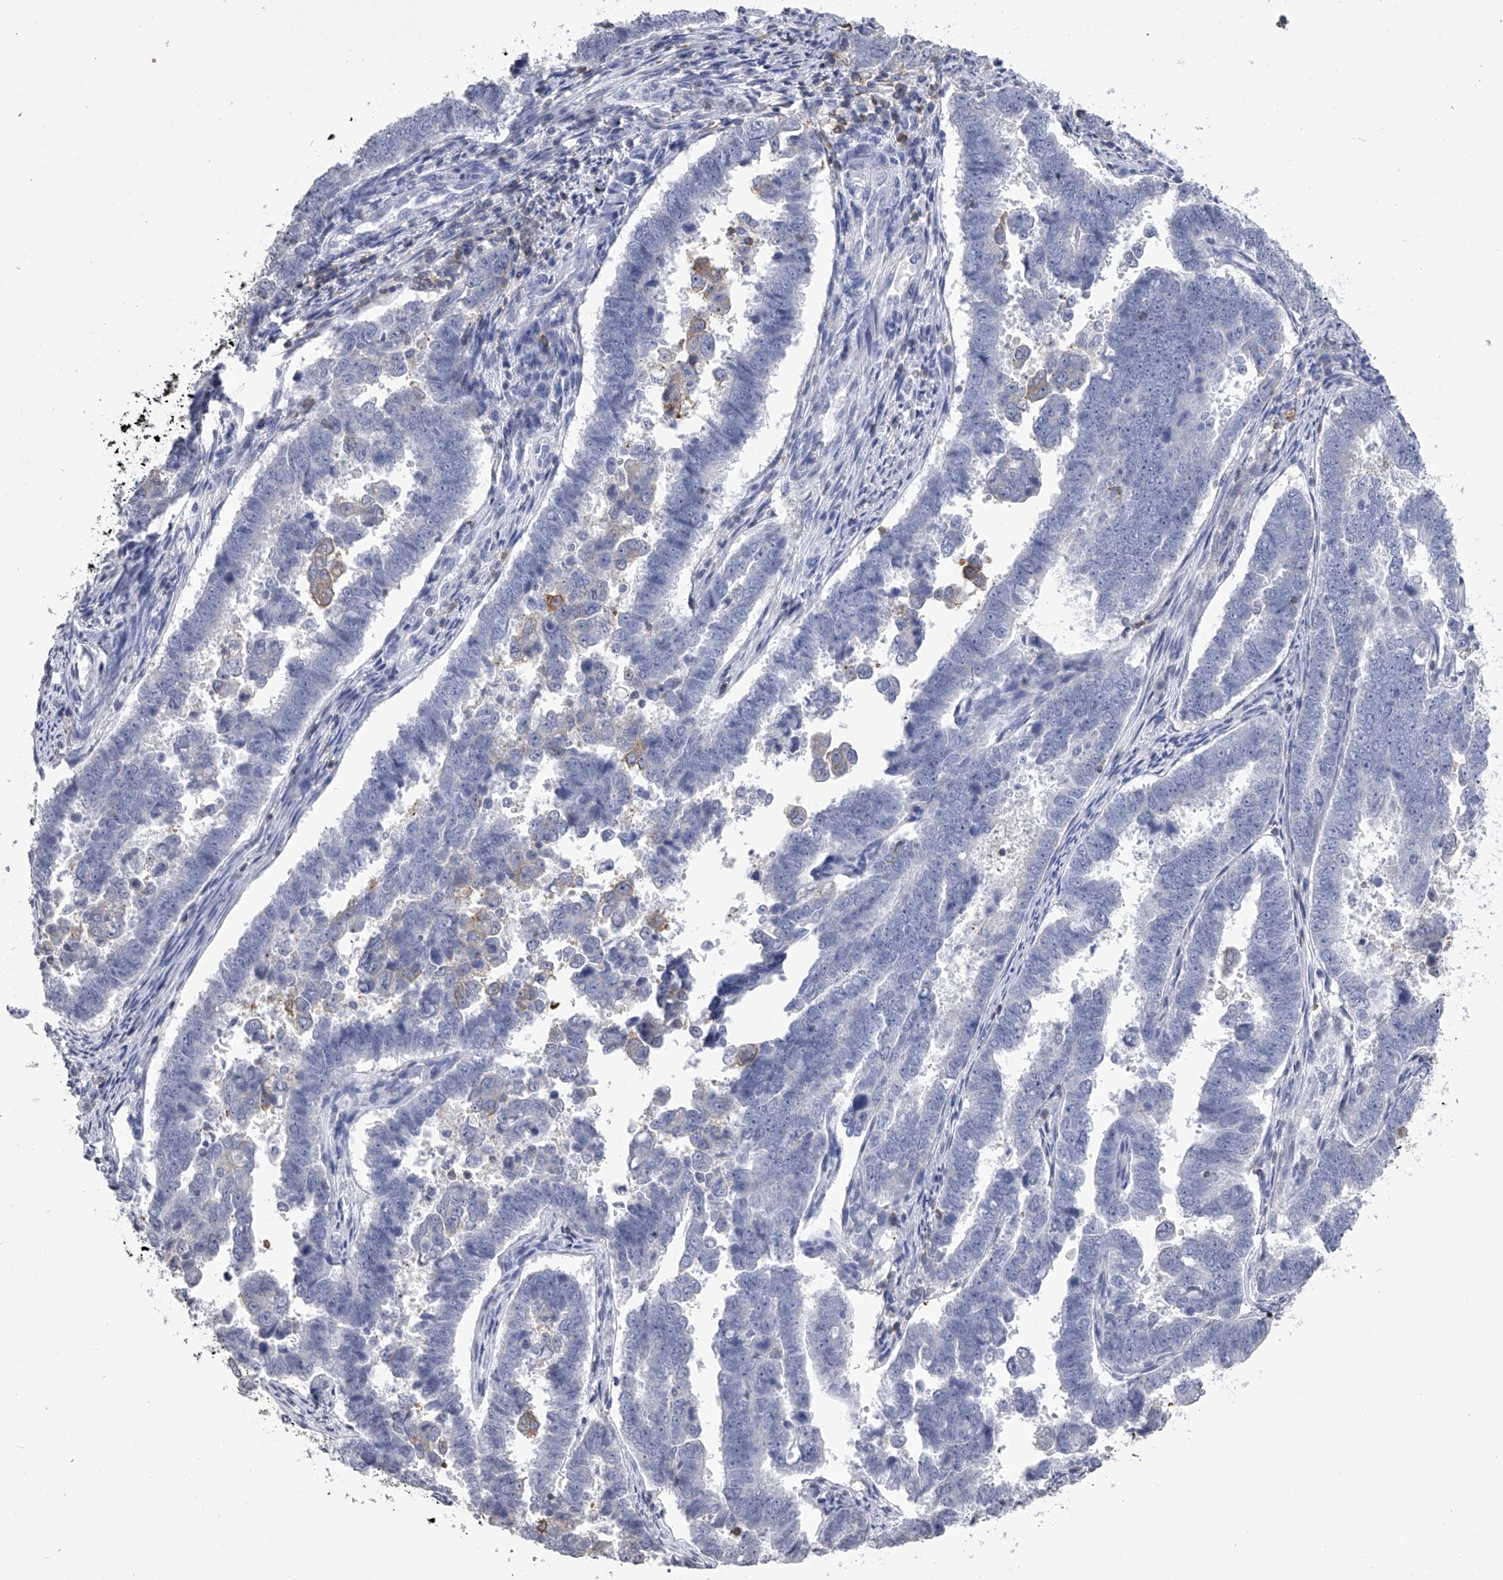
{"staining": {"intensity": "negative", "quantity": "none", "location": "none"}, "tissue": "endometrial cancer", "cell_type": "Tumor cells", "image_type": "cancer", "snomed": [{"axis": "morphology", "description": "Adenocarcinoma, NOS"}, {"axis": "topography", "description": "Endometrium"}], "caption": "Immunohistochemistry (IHC) micrograph of human endometrial cancer (adenocarcinoma) stained for a protein (brown), which displays no staining in tumor cells. (DAB (3,3'-diaminobenzidine) immunohistochemistry (IHC) with hematoxylin counter stain).", "gene": "TASP1", "patient": {"sex": "female", "age": 75}}